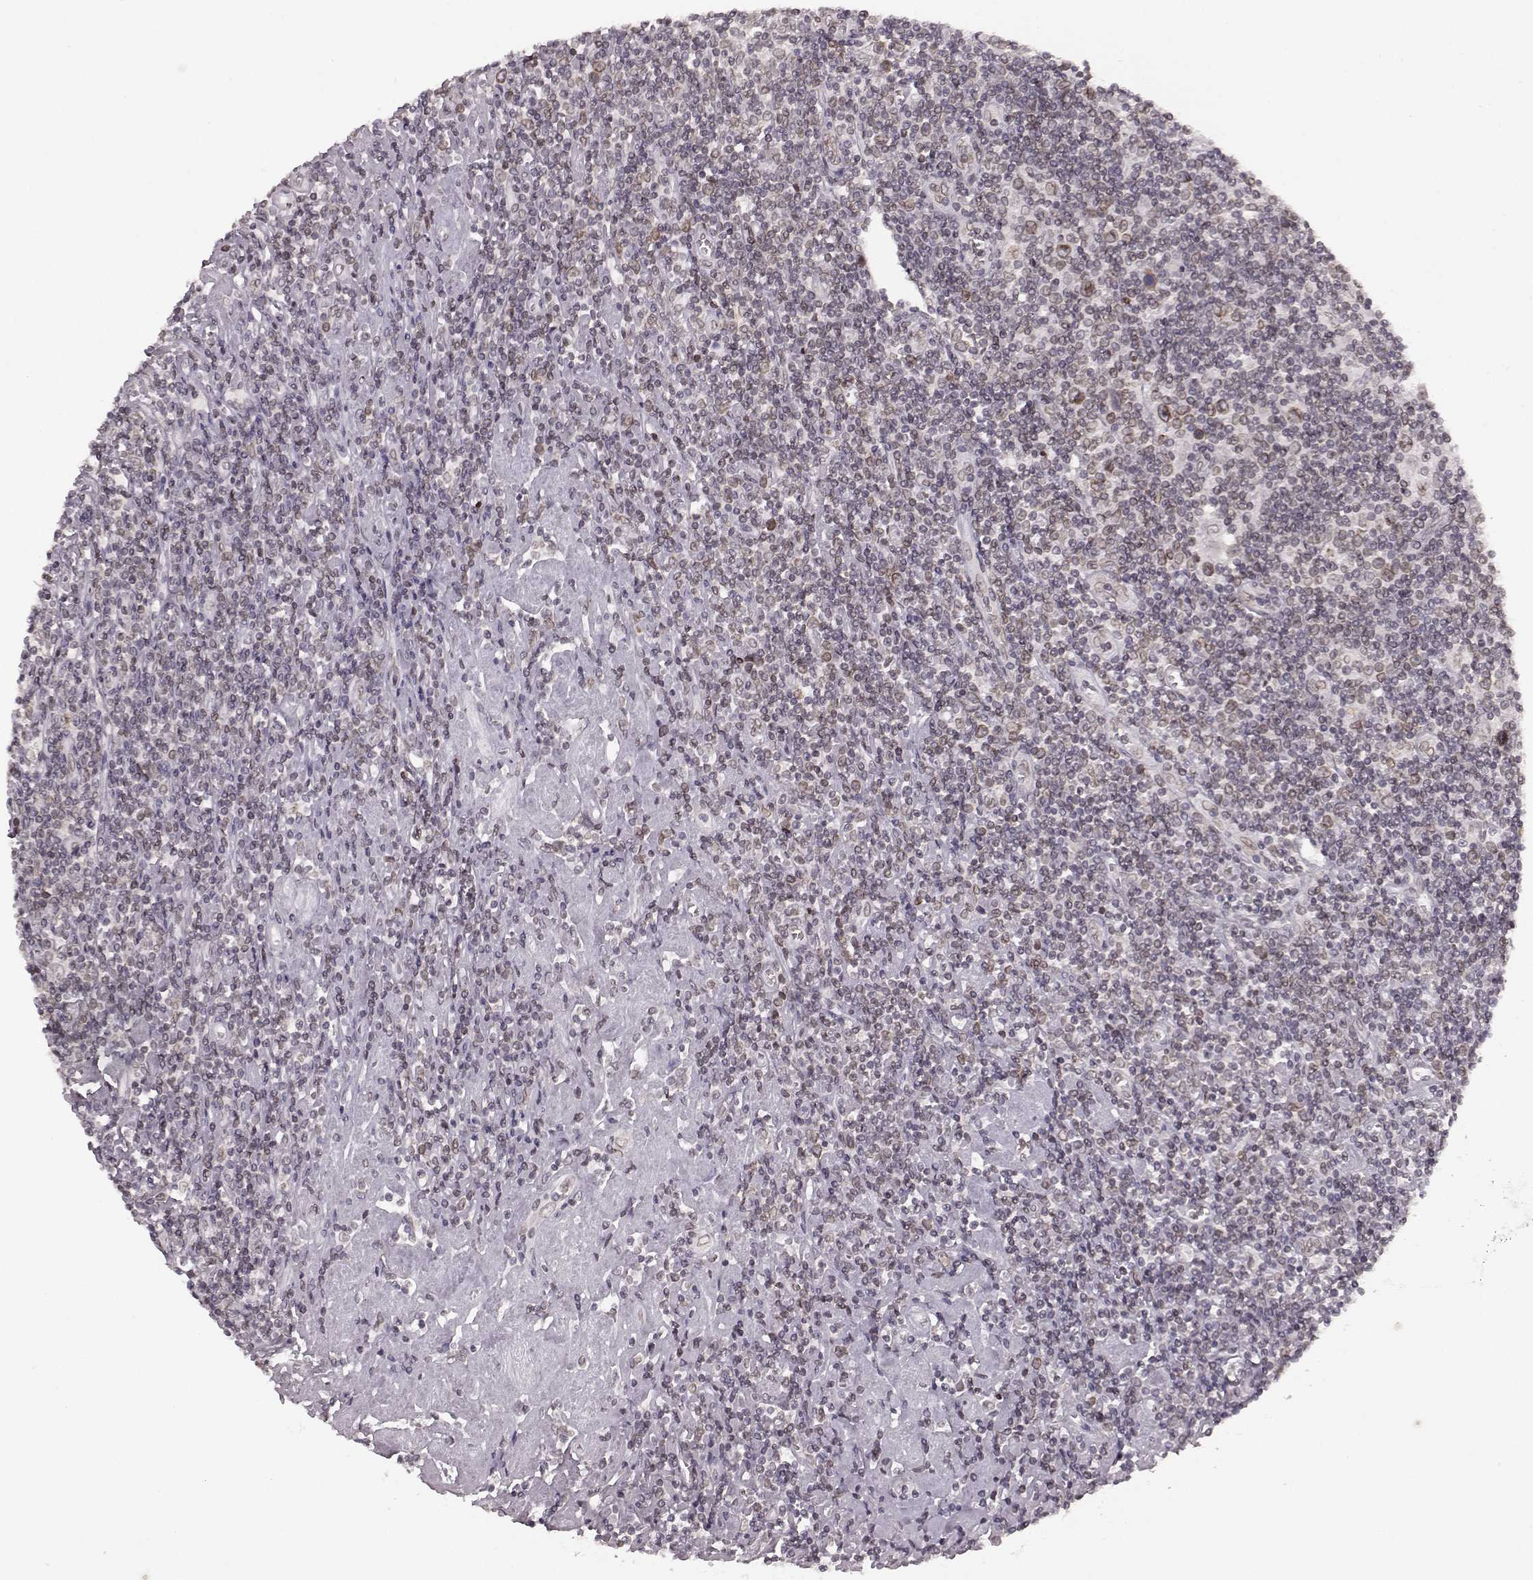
{"staining": {"intensity": "moderate", "quantity": "25%-75%", "location": "cytoplasmic/membranous,nuclear"}, "tissue": "lymphoma", "cell_type": "Tumor cells", "image_type": "cancer", "snomed": [{"axis": "morphology", "description": "Hodgkin's disease, NOS"}, {"axis": "topography", "description": "Lymph node"}], "caption": "A brown stain labels moderate cytoplasmic/membranous and nuclear positivity of a protein in Hodgkin's disease tumor cells.", "gene": "DCAF12", "patient": {"sex": "male", "age": 40}}